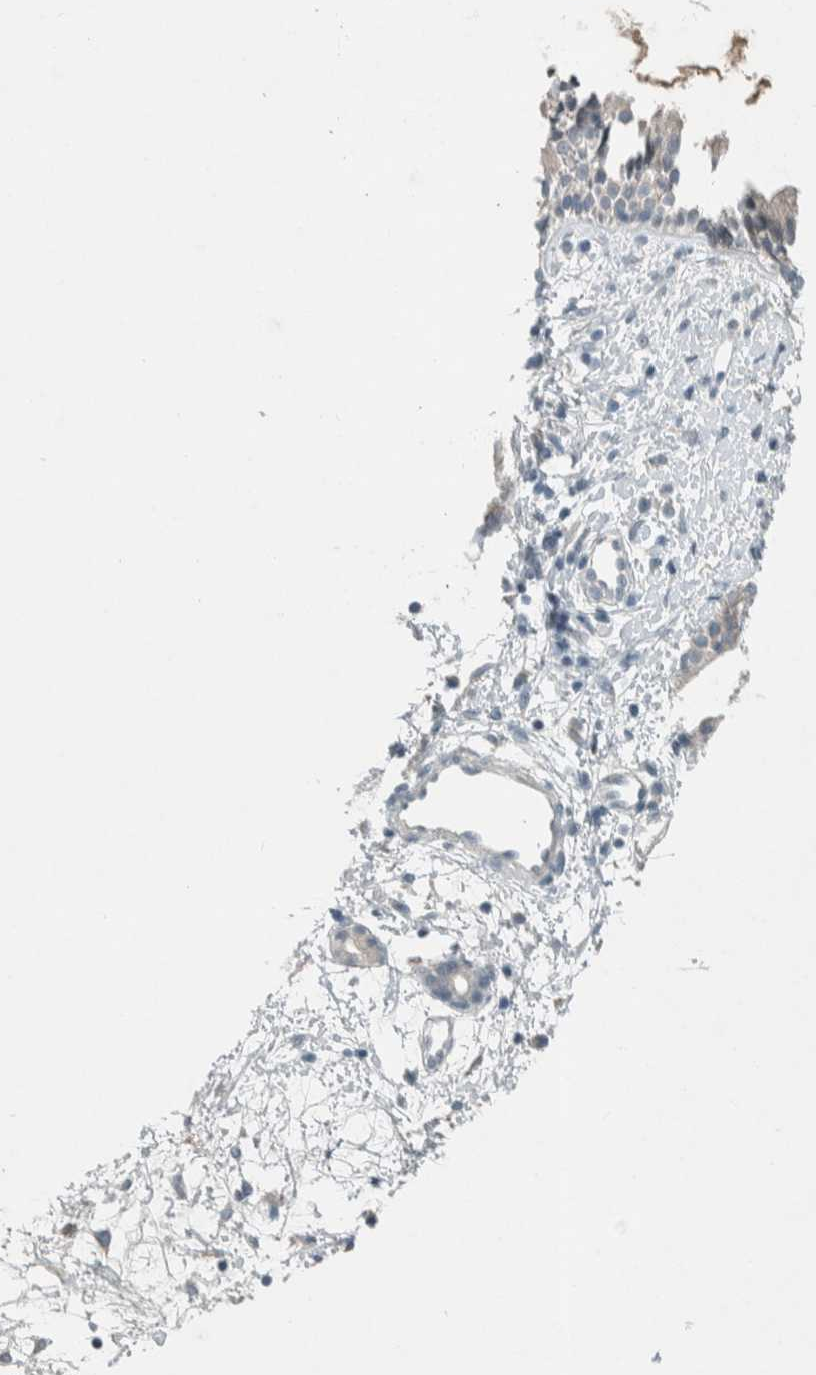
{"staining": {"intensity": "negative", "quantity": "none", "location": "none"}, "tissue": "nasopharynx", "cell_type": "Respiratory epithelial cells", "image_type": "normal", "snomed": [{"axis": "morphology", "description": "Normal tissue, NOS"}, {"axis": "topography", "description": "Nasopharynx"}], "caption": "A high-resolution histopathology image shows IHC staining of unremarkable nasopharynx, which reveals no significant staining in respiratory epithelial cells.", "gene": "CERCAM", "patient": {"sex": "male", "age": 22}}